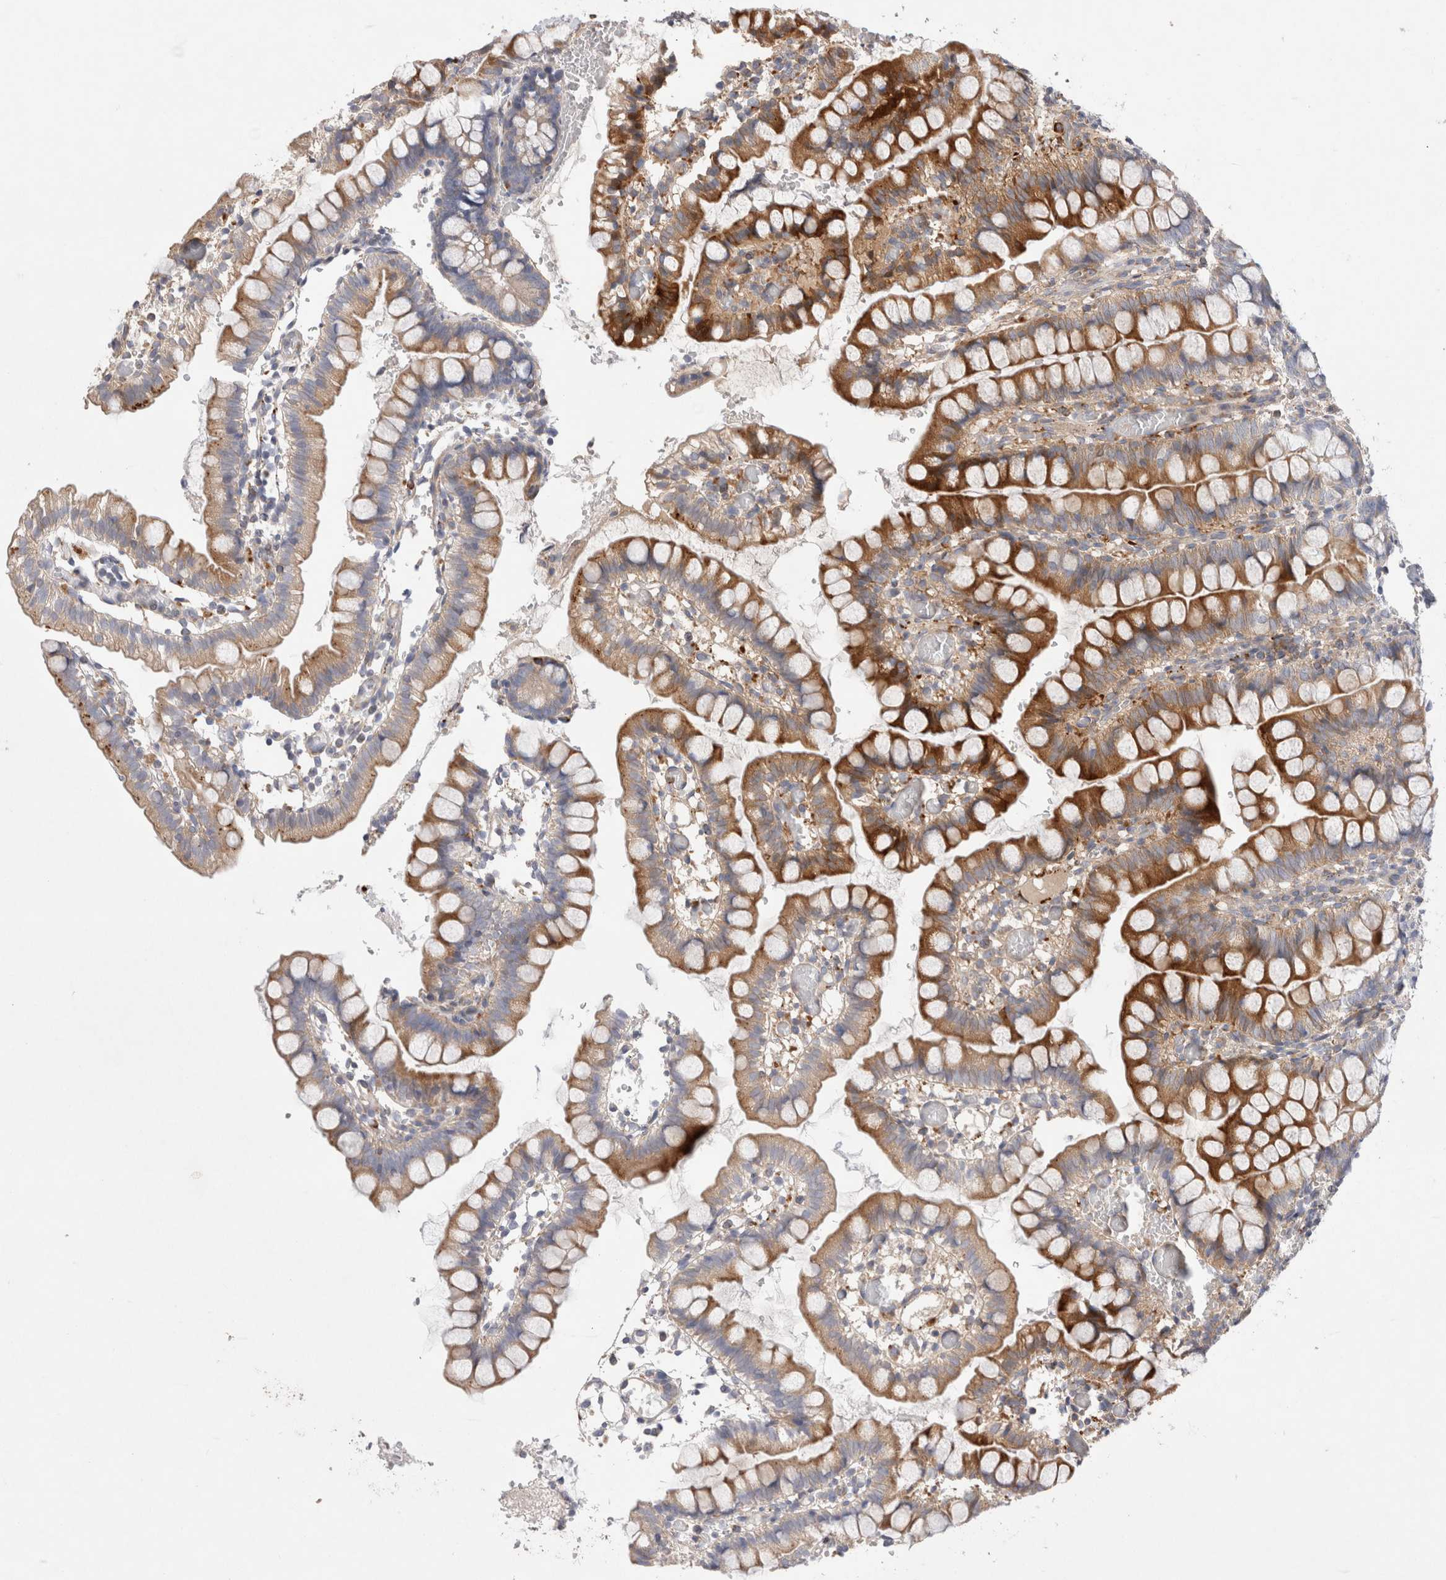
{"staining": {"intensity": "moderate", "quantity": ">75%", "location": "cytoplasmic/membranous"}, "tissue": "small intestine", "cell_type": "Glandular cells", "image_type": "normal", "snomed": [{"axis": "morphology", "description": "Normal tissue, NOS"}, {"axis": "morphology", "description": "Developmental malformation"}, {"axis": "topography", "description": "Small intestine"}], "caption": "IHC of benign small intestine displays medium levels of moderate cytoplasmic/membranous positivity in about >75% of glandular cells.", "gene": "TBC1D16", "patient": {"sex": "male"}}